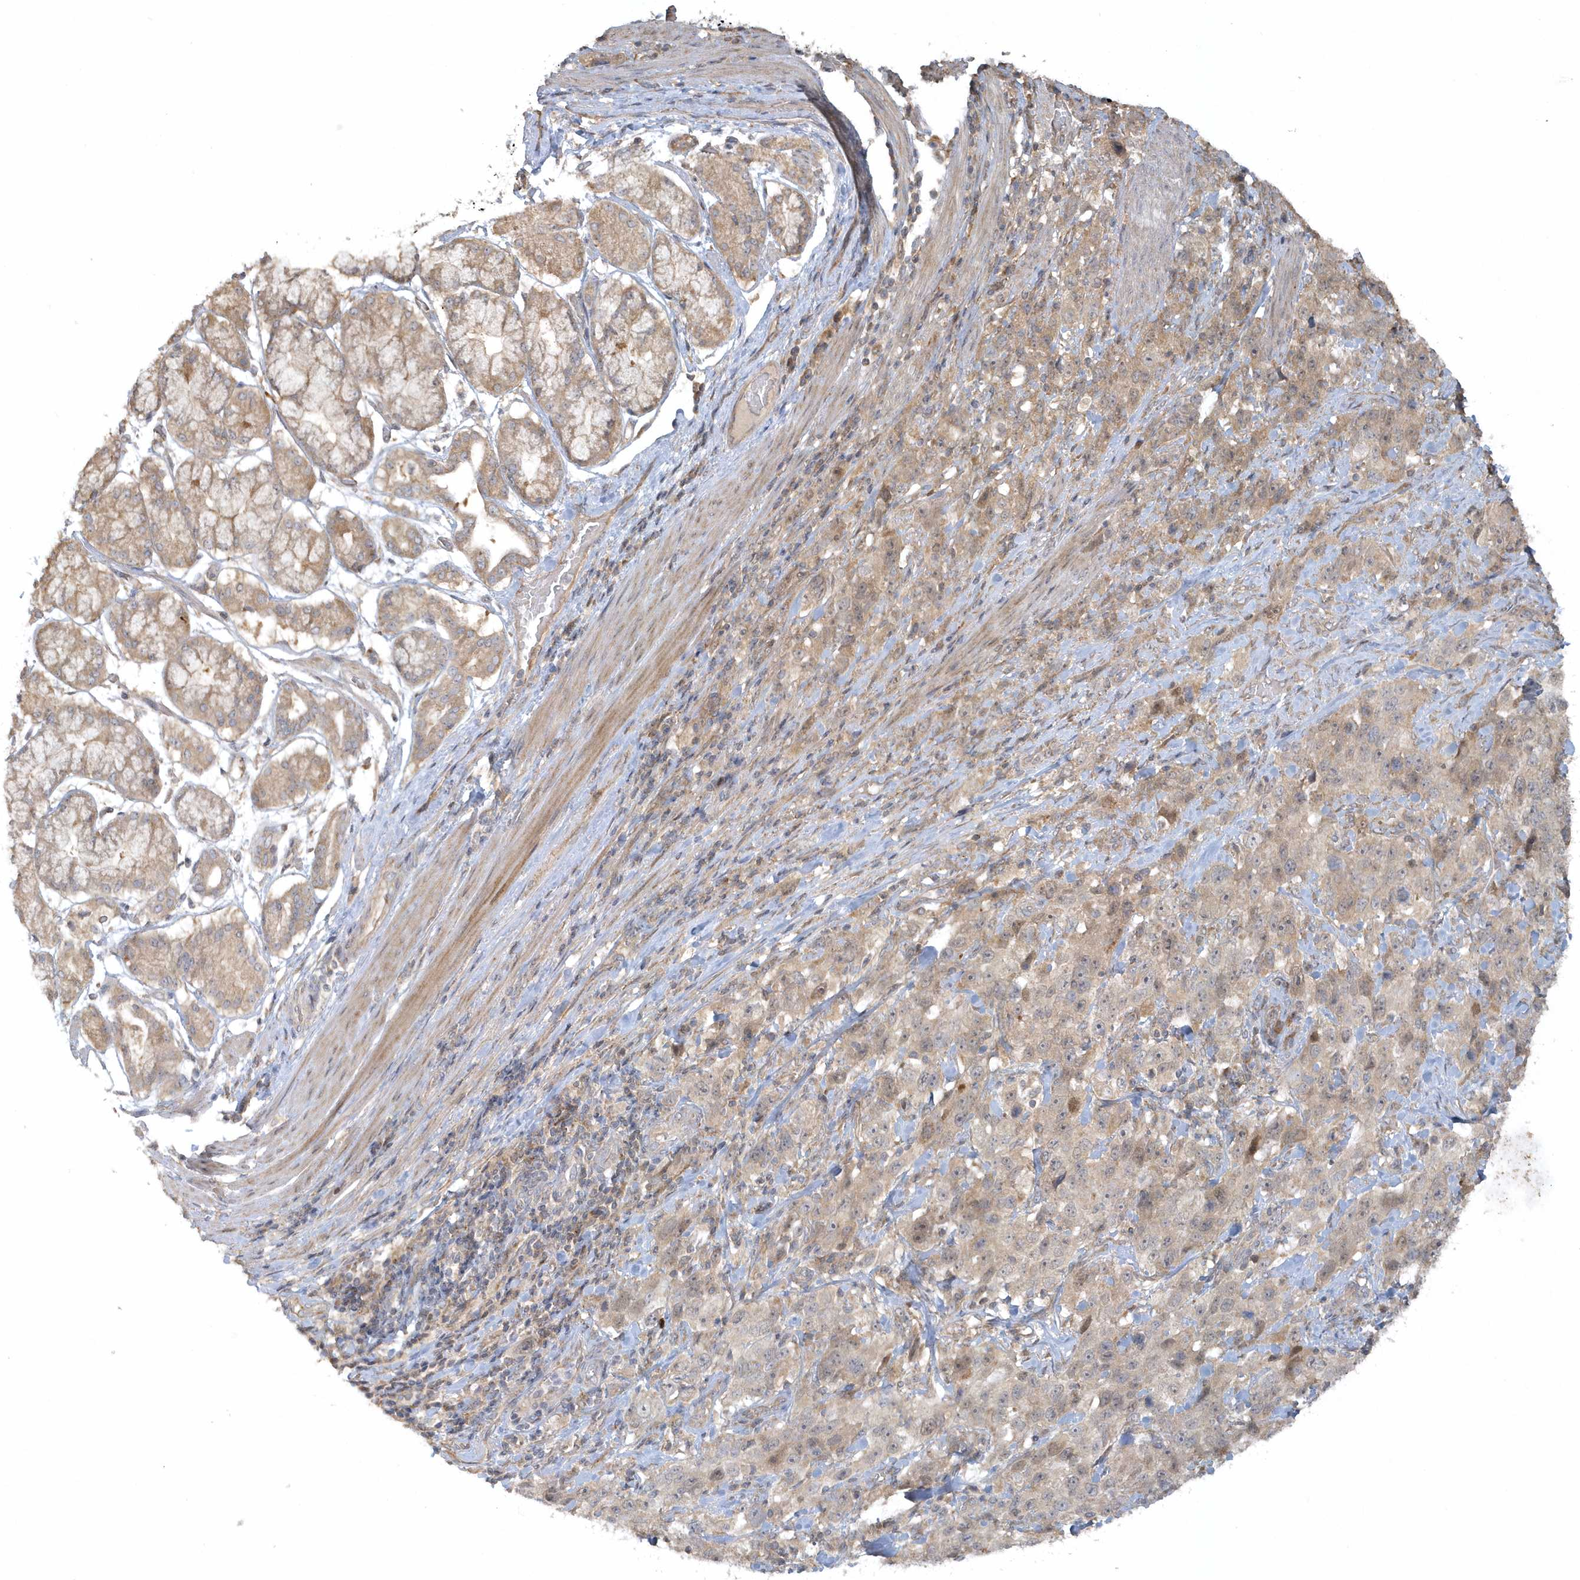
{"staining": {"intensity": "weak", "quantity": ">75%", "location": "cytoplasmic/membranous"}, "tissue": "stomach cancer", "cell_type": "Tumor cells", "image_type": "cancer", "snomed": [{"axis": "morphology", "description": "Normal tissue, NOS"}, {"axis": "morphology", "description": "Adenocarcinoma, NOS"}, {"axis": "topography", "description": "Lymph node"}, {"axis": "topography", "description": "Stomach"}], "caption": "Brown immunohistochemical staining in stomach cancer (adenocarcinoma) exhibits weak cytoplasmic/membranous staining in approximately >75% of tumor cells.", "gene": "THG1L", "patient": {"sex": "male", "age": 48}}